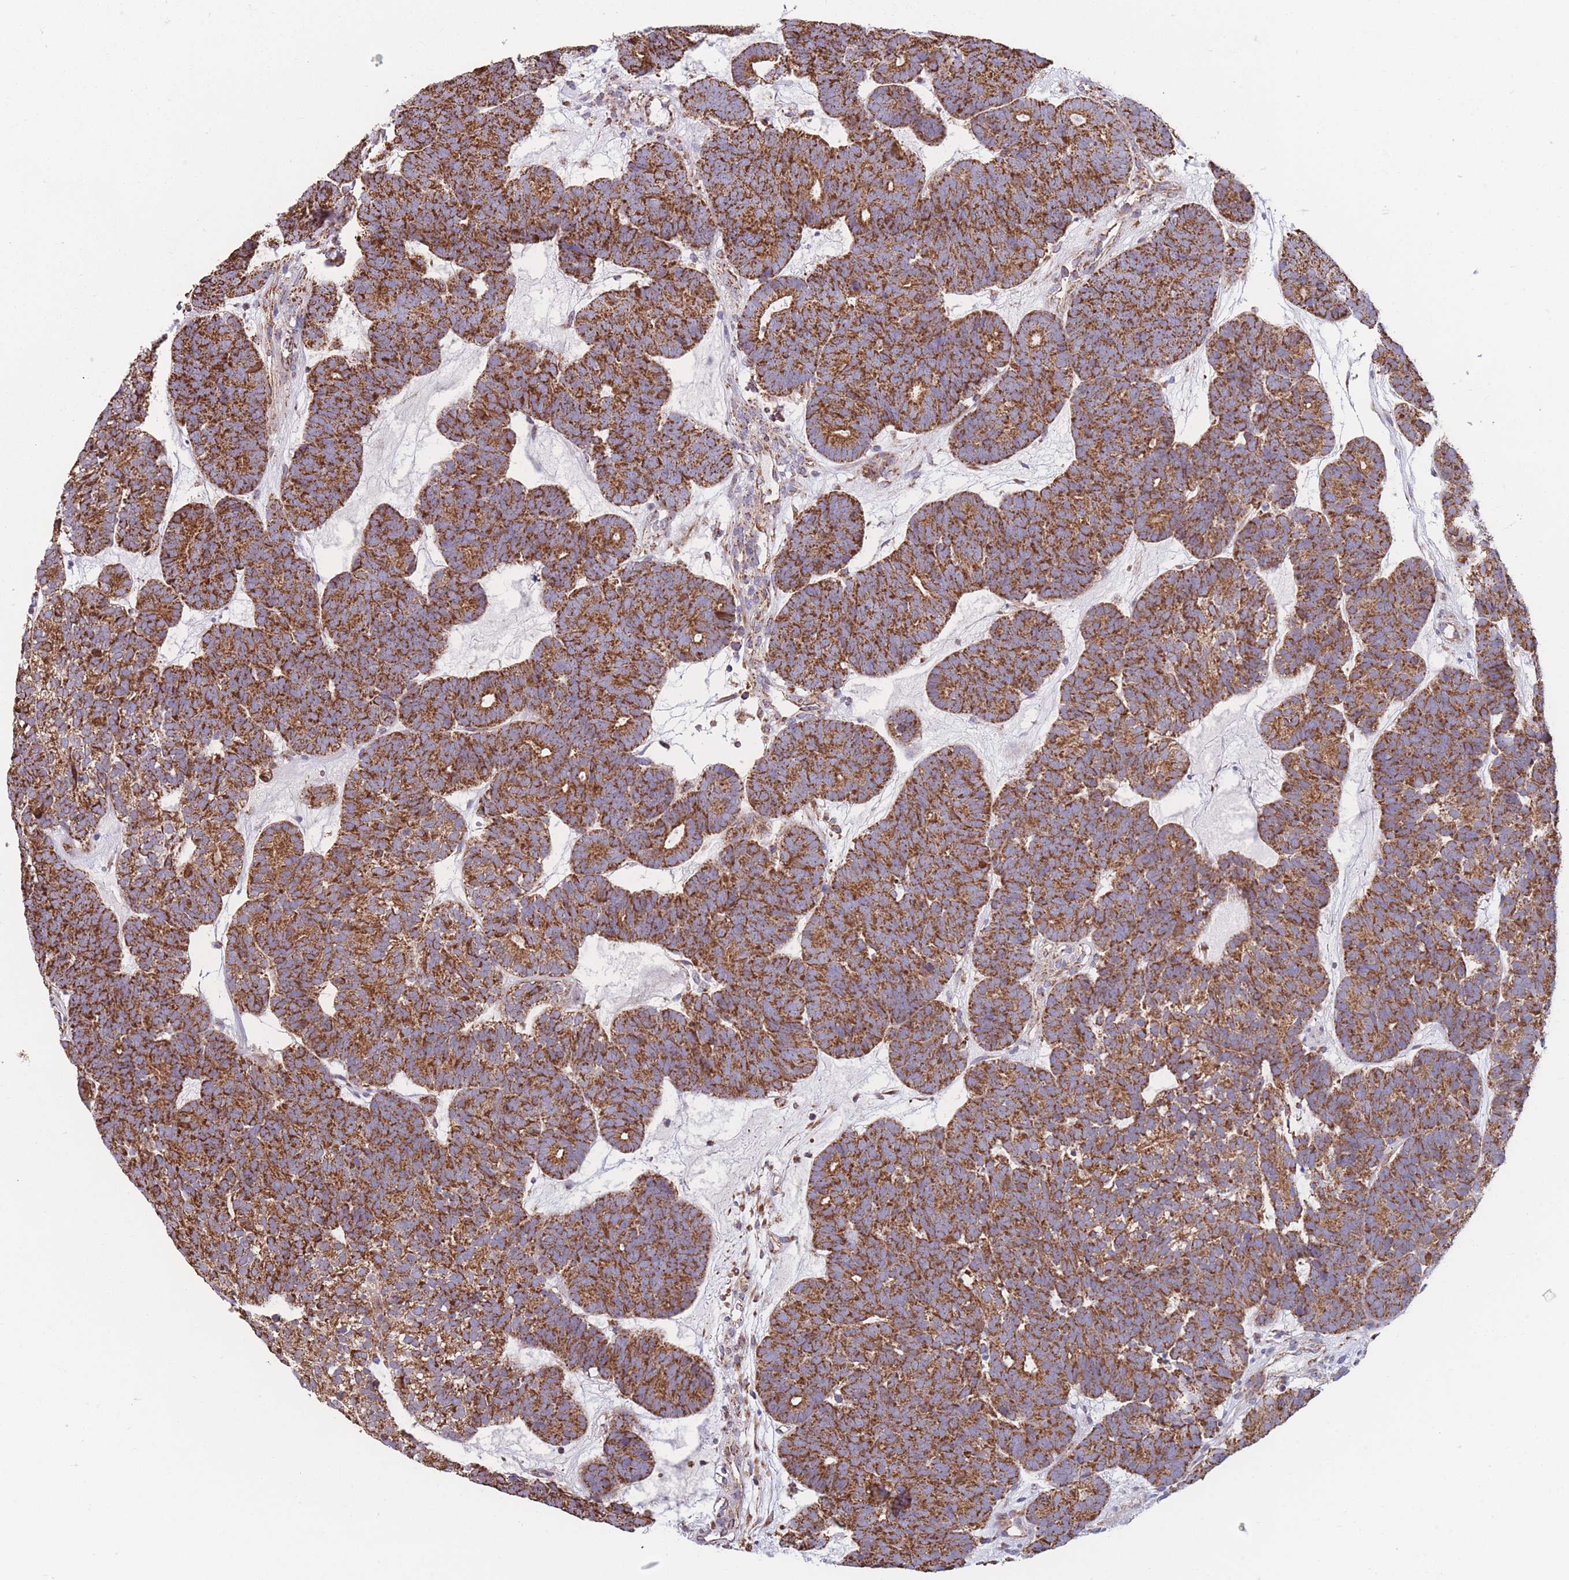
{"staining": {"intensity": "strong", "quantity": ">75%", "location": "cytoplasmic/membranous"}, "tissue": "head and neck cancer", "cell_type": "Tumor cells", "image_type": "cancer", "snomed": [{"axis": "morphology", "description": "Adenocarcinoma, NOS"}, {"axis": "topography", "description": "Head-Neck"}], "caption": "Human head and neck cancer stained with a brown dye displays strong cytoplasmic/membranous positive staining in approximately >75% of tumor cells.", "gene": "FKBP8", "patient": {"sex": "female", "age": 81}}